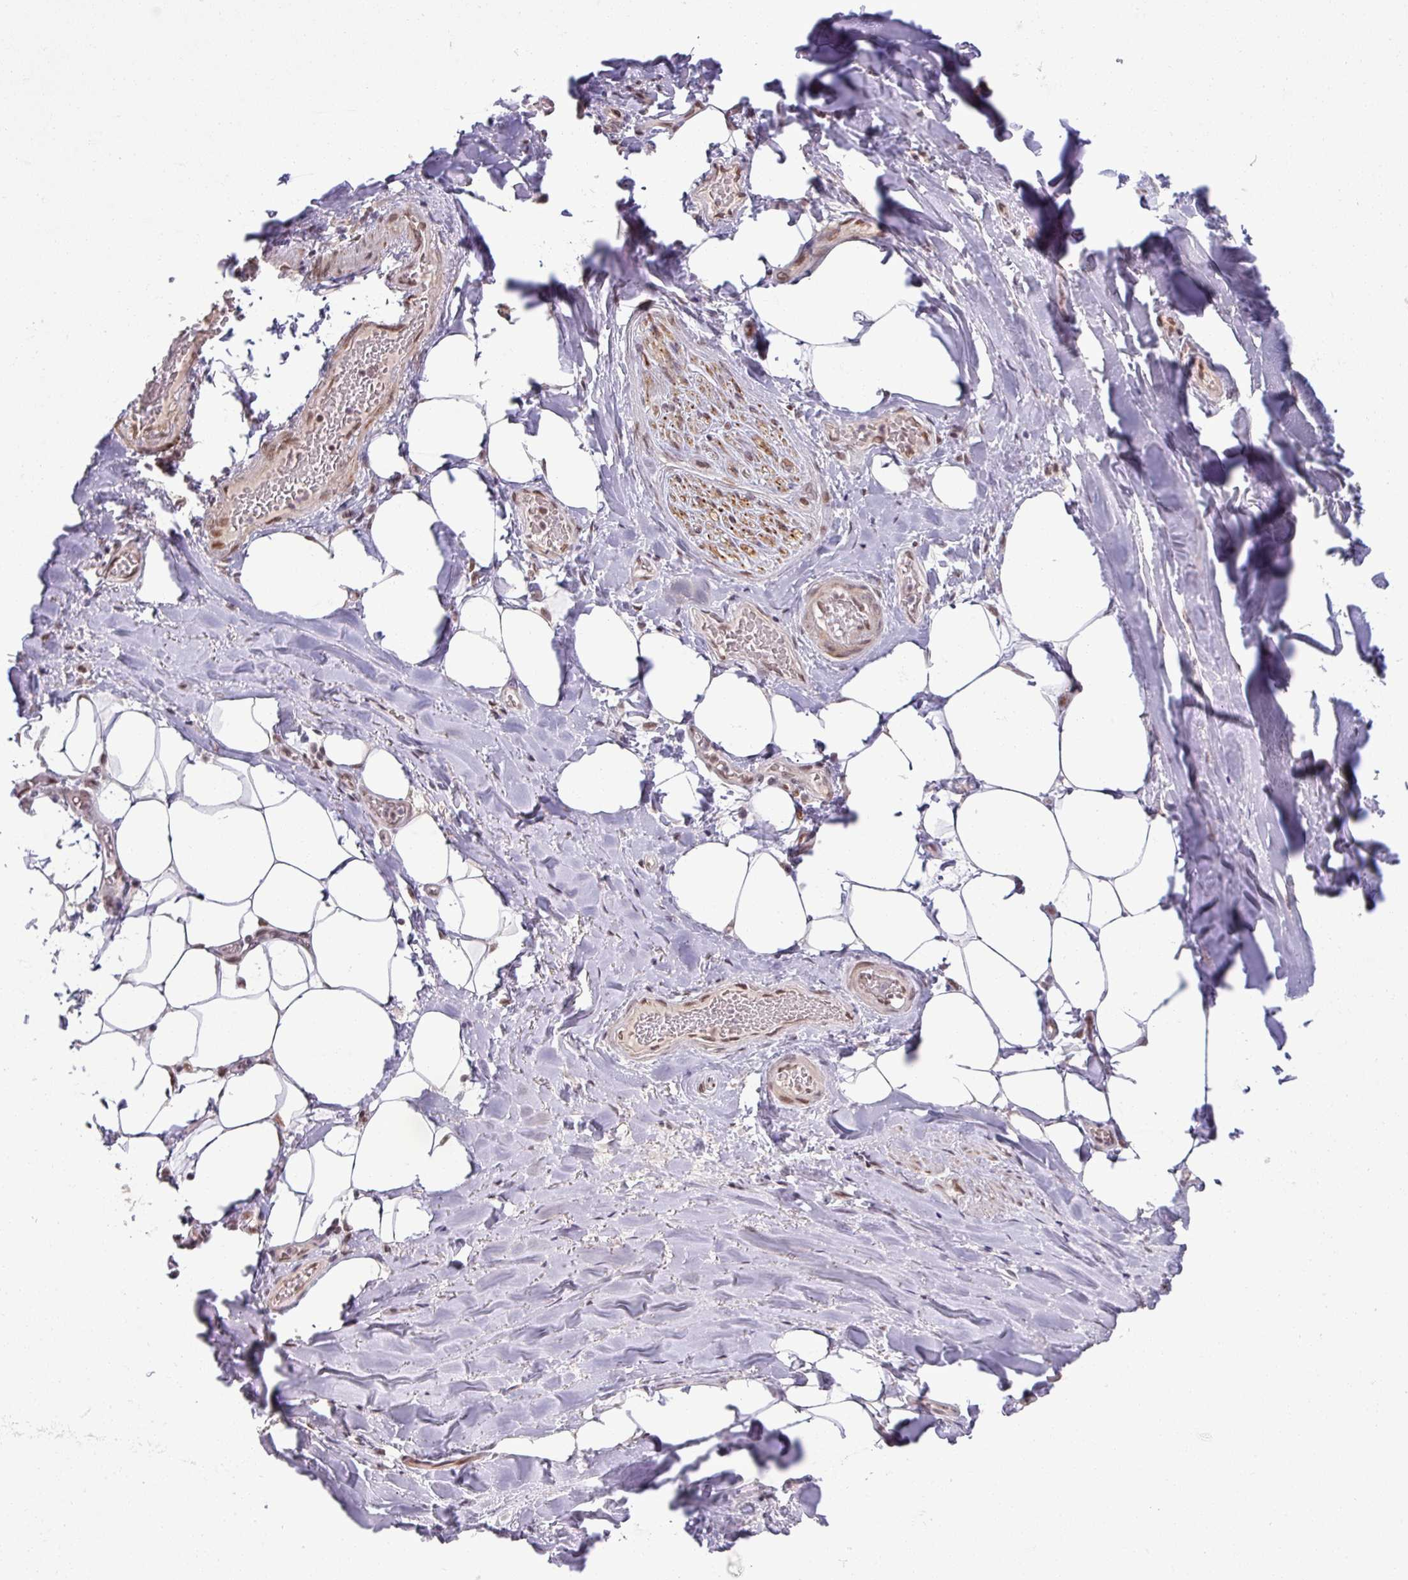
{"staining": {"intensity": "negative", "quantity": "none", "location": "none"}, "tissue": "adipose tissue", "cell_type": "Adipocytes", "image_type": "normal", "snomed": [{"axis": "morphology", "description": "Normal tissue, NOS"}, {"axis": "topography", "description": "Lymph node"}, {"axis": "topography", "description": "Cartilage tissue"}, {"axis": "topography", "description": "Bronchus"}], "caption": "Immunohistochemistry (IHC) histopathology image of normal adipose tissue: adipose tissue stained with DAB (3,3'-diaminobenzidine) exhibits no significant protein expression in adipocytes.", "gene": "PTPN20", "patient": {"sex": "male", "age": 63}}